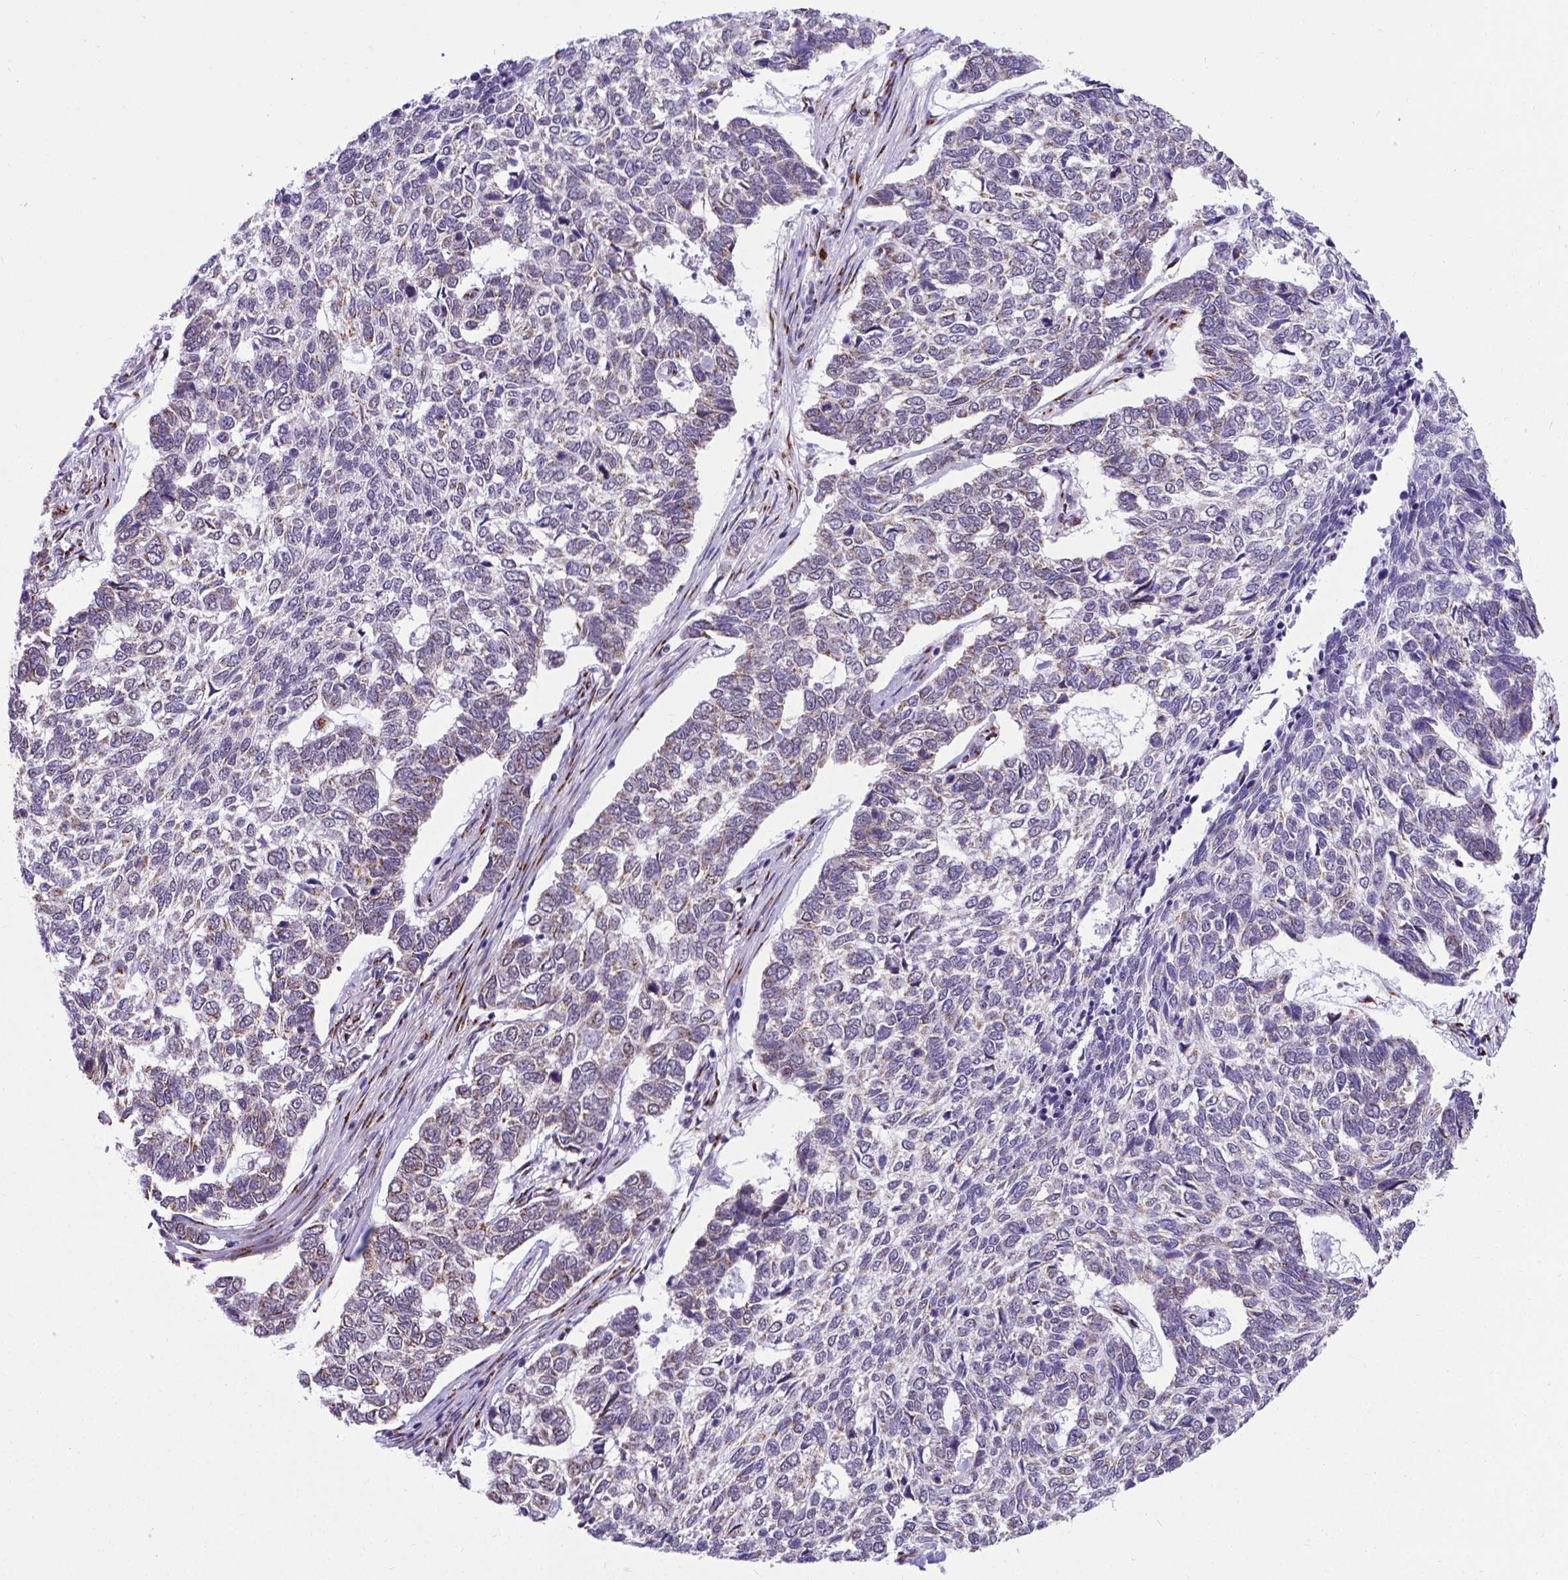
{"staining": {"intensity": "weak", "quantity": "25%-75%", "location": "cytoplasmic/membranous"}, "tissue": "skin cancer", "cell_type": "Tumor cells", "image_type": "cancer", "snomed": [{"axis": "morphology", "description": "Basal cell carcinoma"}, {"axis": "topography", "description": "Skin"}], "caption": "A histopathology image of human skin cancer (basal cell carcinoma) stained for a protein displays weak cytoplasmic/membranous brown staining in tumor cells. (DAB (3,3'-diaminobenzidine) IHC with brightfield microscopy, high magnification).", "gene": "MRPL10", "patient": {"sex": "female", "age": 65}}